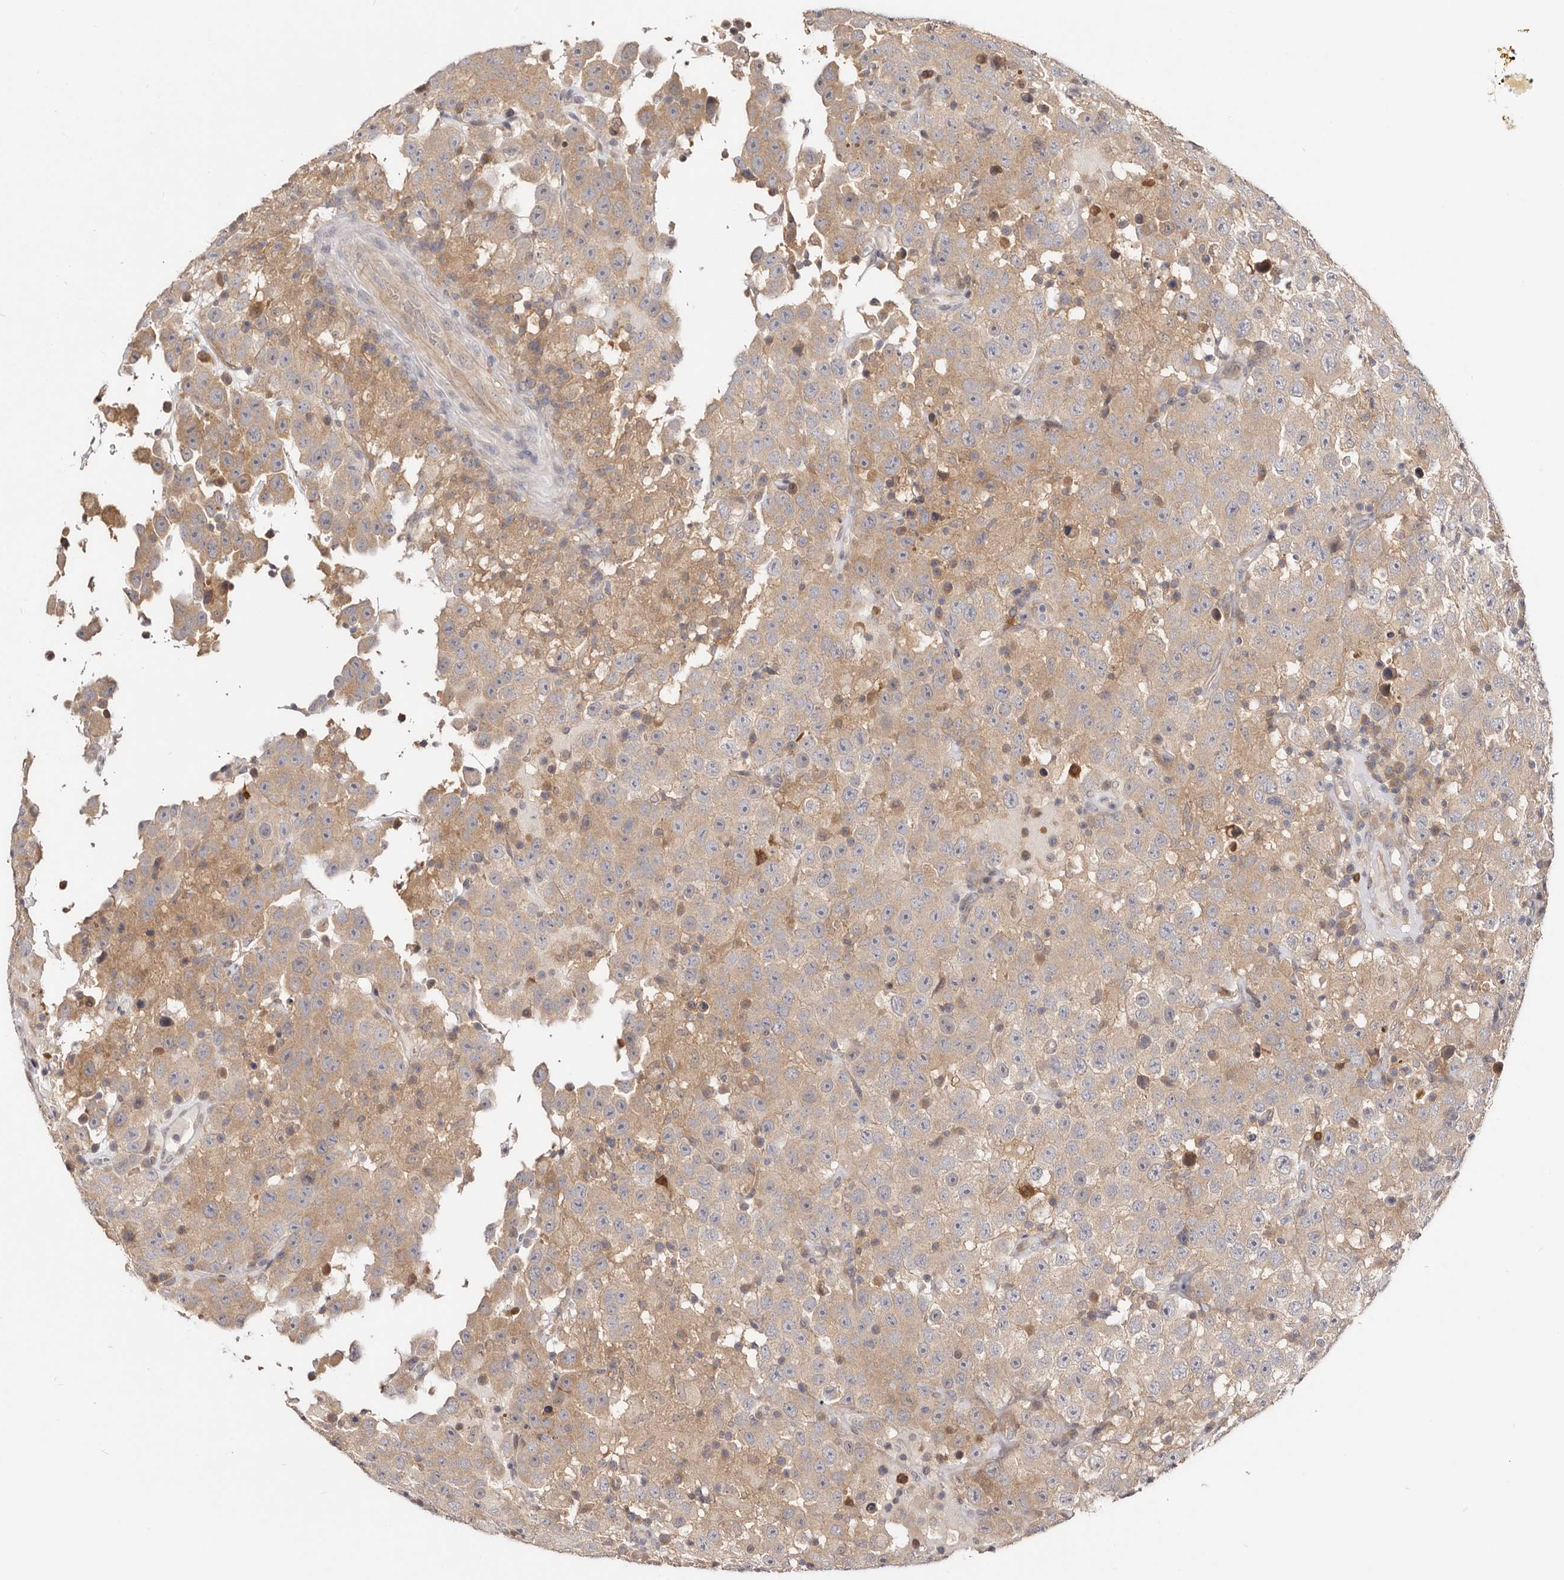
{"staining": {"intensity": "moderate", "quantity": "25%-75%", "location": "cytoplasmic/membranous"}, "tissue": "testis cancer", "cell_type": "Tumor cells", "image_type": "cancer", "snomed": [{"axis": "morphology", "description": "Seminoma, NOS"}, {"axis": "topography", "description": "Testis"}], "caption": "This histopathology image reveals seminoma (testis) stained with immunohistochemistry to label a protein in brown. The cytoplasmic/membranous of tumor cells show moderate positivity for the protein. Nuclei are counter-stained blue.", "gene": "TC2N", "patient": {"sex": "male", "age": 41}}